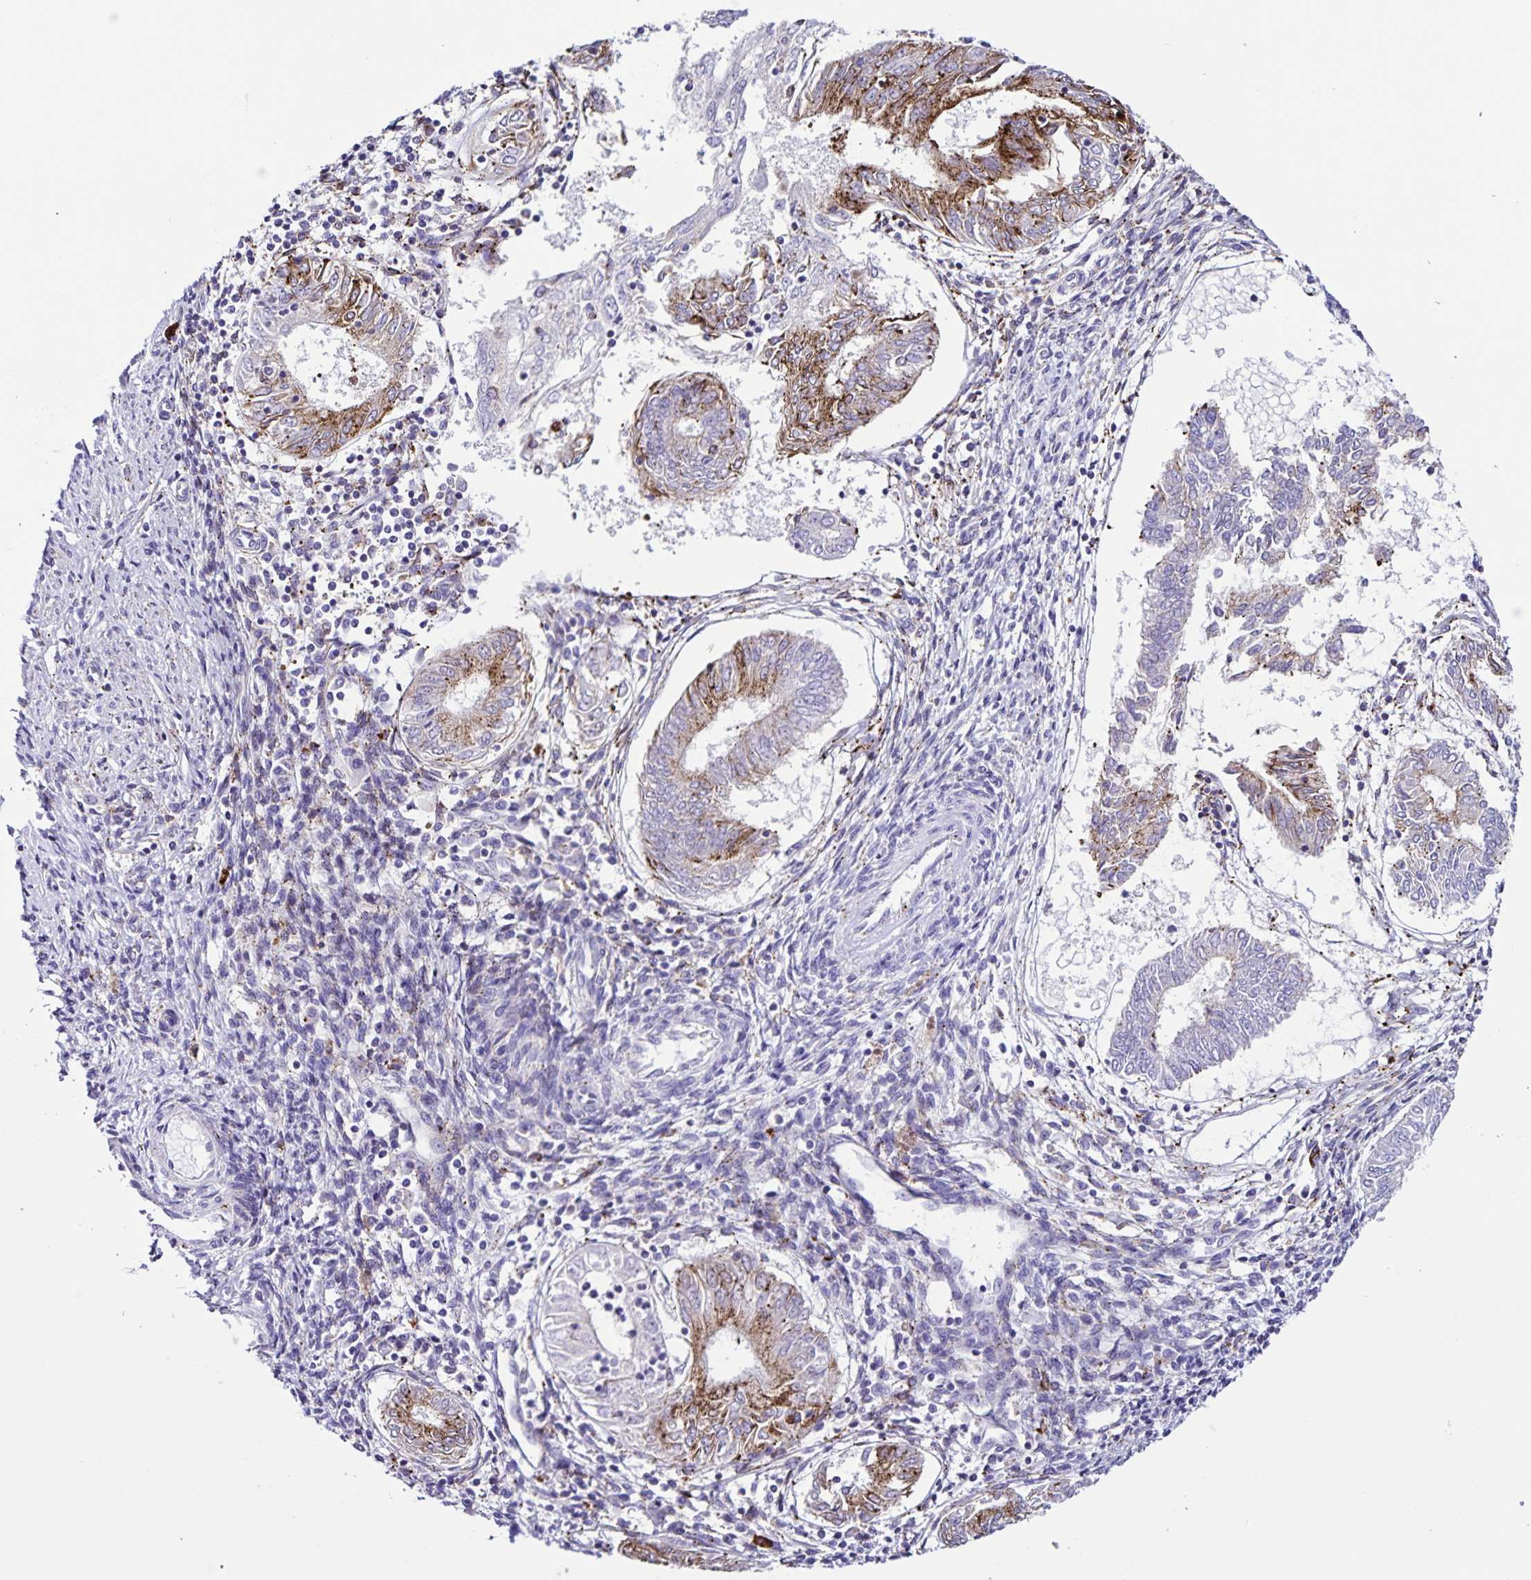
{"staining": {"intensity": "moderate", "quantity": "<25%", "location": "cytoplasmic/membranous"}, "tissue": "endometrial cancer", "cell_type": "Tumor cells", "image_type": "cancer", "snomed": [{"axis": "morphology", "description": "Adenocarcinoma, NOS"}, {"axis": "topography", "description": "Endometrium"}], "caption": "Immunohistochemistry (IHC) (DAB) staining of human endometrial adenocarcinoma demonstrates moderate cytoplasmic/membranous protein expression in about <25% of tumor cells.", "gene": "OSBPL5", "patient": {"sex": "female", "age": 68}}